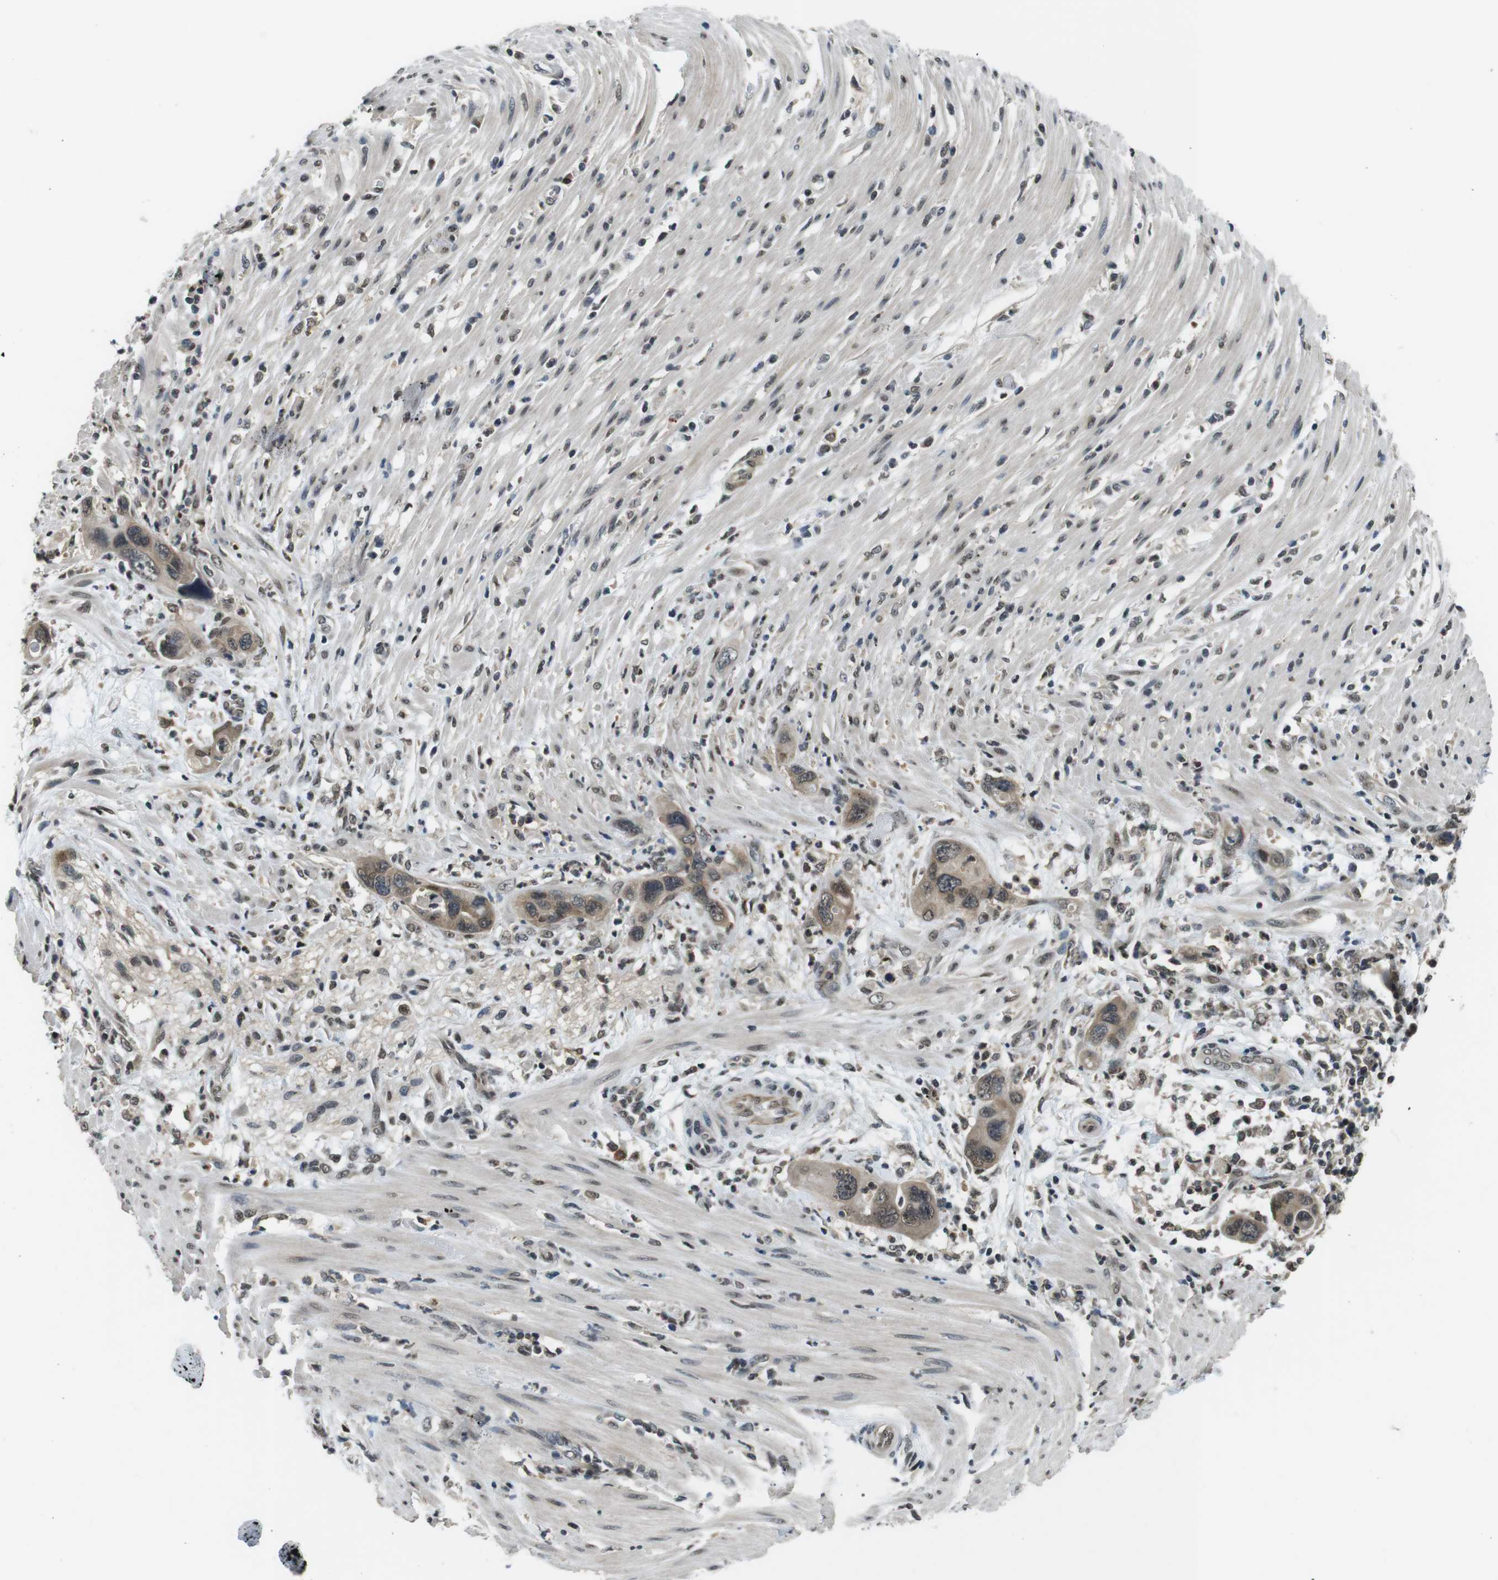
{"staining": {"intensity": "weak", "quantity": ">75%", "location": "cytoplasmic/membranous,nuclear"}, "tissue": "pancreatic cancer", "cell_type": "Tumor cells", "image_type": "cancer", "snomed": [{"axis": "morphology", "description": "Adenocarcinoma, NOS"}, {"axis": "topography", "description": "Pancreas"}], "caption": "Pancreatic cancer (adenocarcinoma) stained with a brown dye shows weak cytoplasmic/membranous and nuclear positive positivity in approximately >75% of tumor cells.", "gene": "NEK4", "patient": {"sex": "female", "age": 71}}